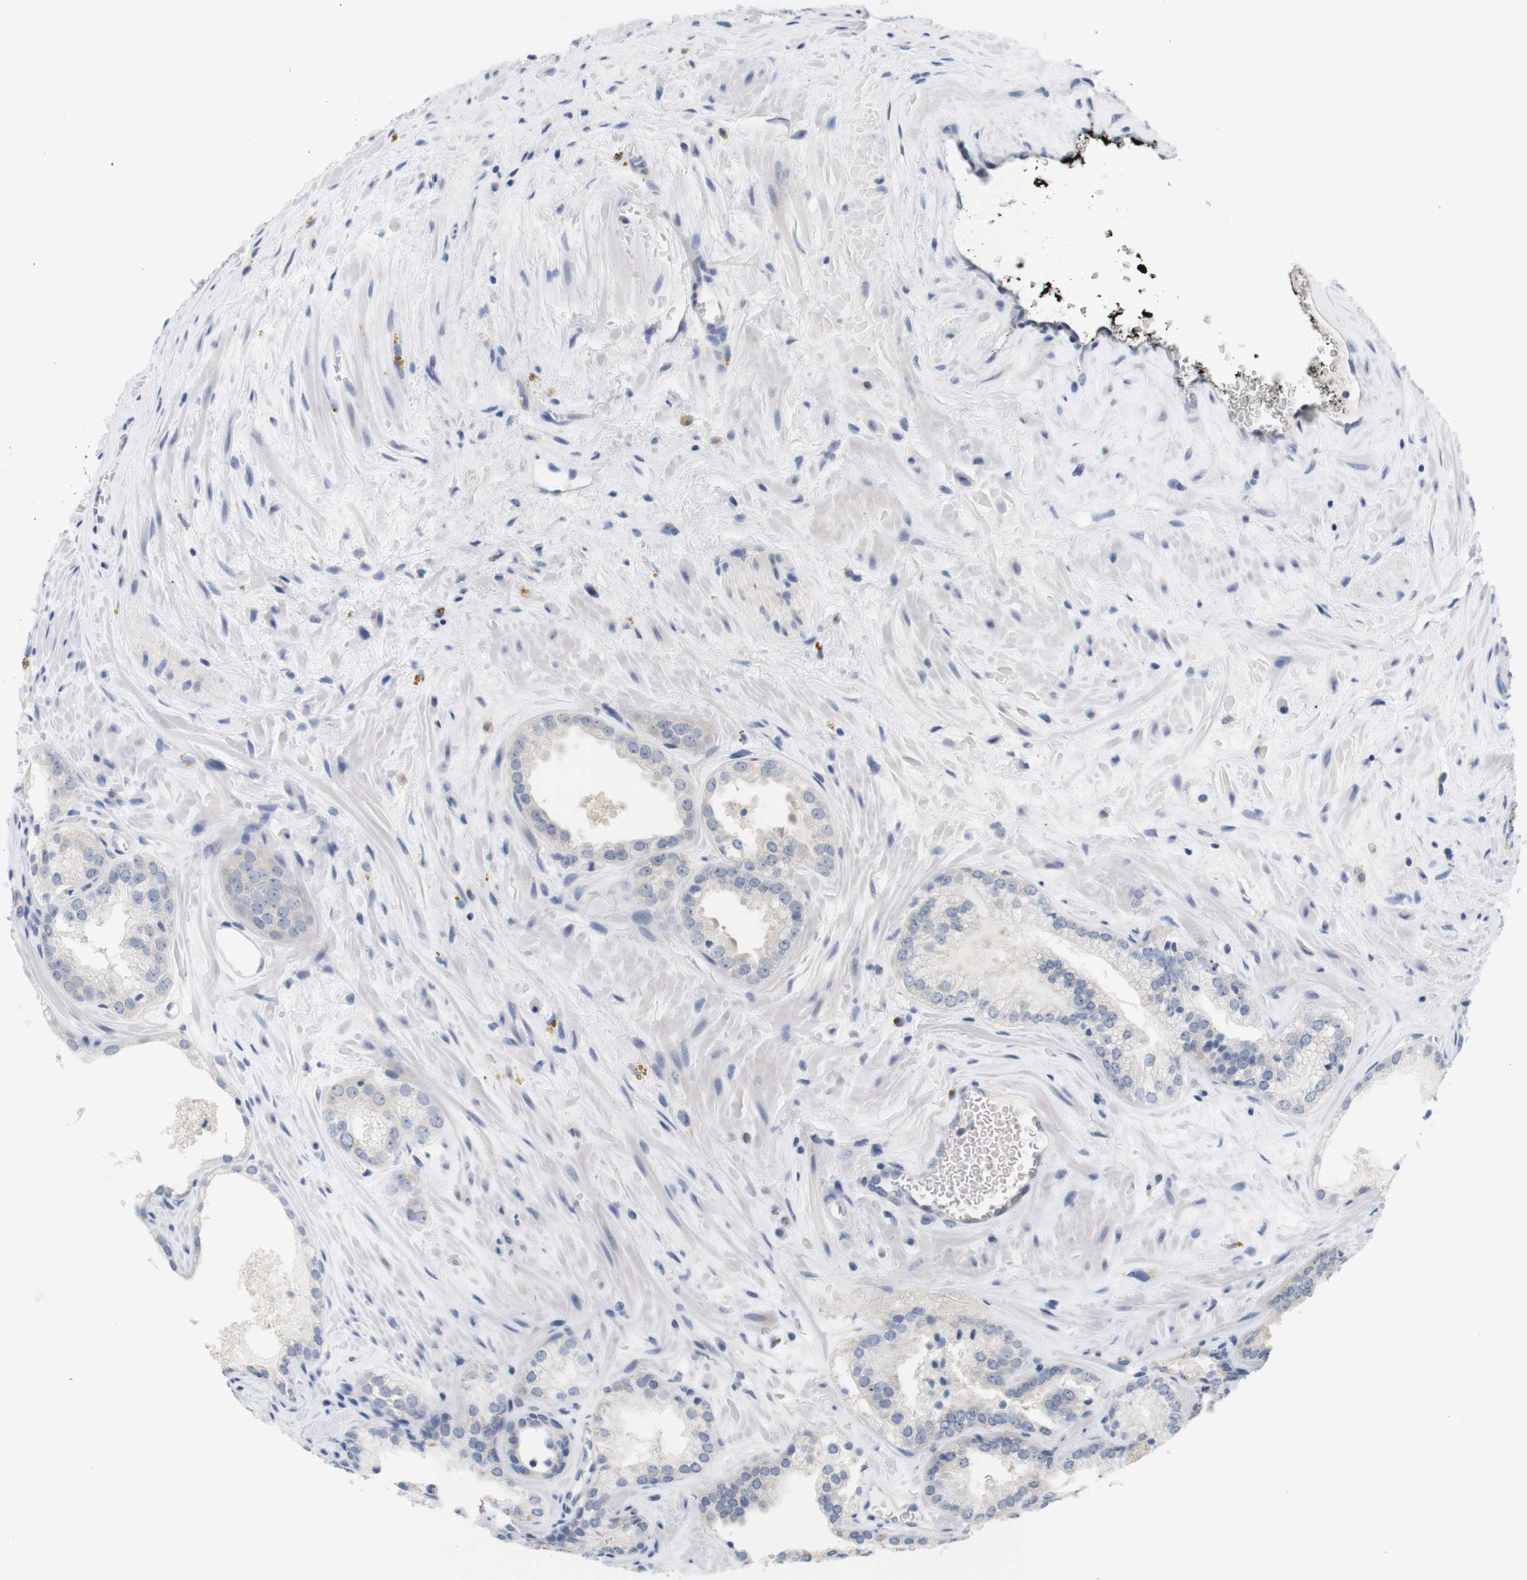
{"staining": {"intensity": "negative", "quantity": "none", "location": "none"}, "tissue": "prostate cancer", "cell_type": "Tumor cells", "image_type": "cancer", "snomed": [{"axis": "morphology", "description": "Adenocarcinoma, Low grade"}, {"axis": "topography", "description": "Prostate"}], "caption": "This is an immunohistochemistry (IHC) micrograph of low-grade adenocarcinoma (prostate). There is no staining in tumor cells.", "gene": "LRRK2", "patient": {"sex": "male", "age": 60}}